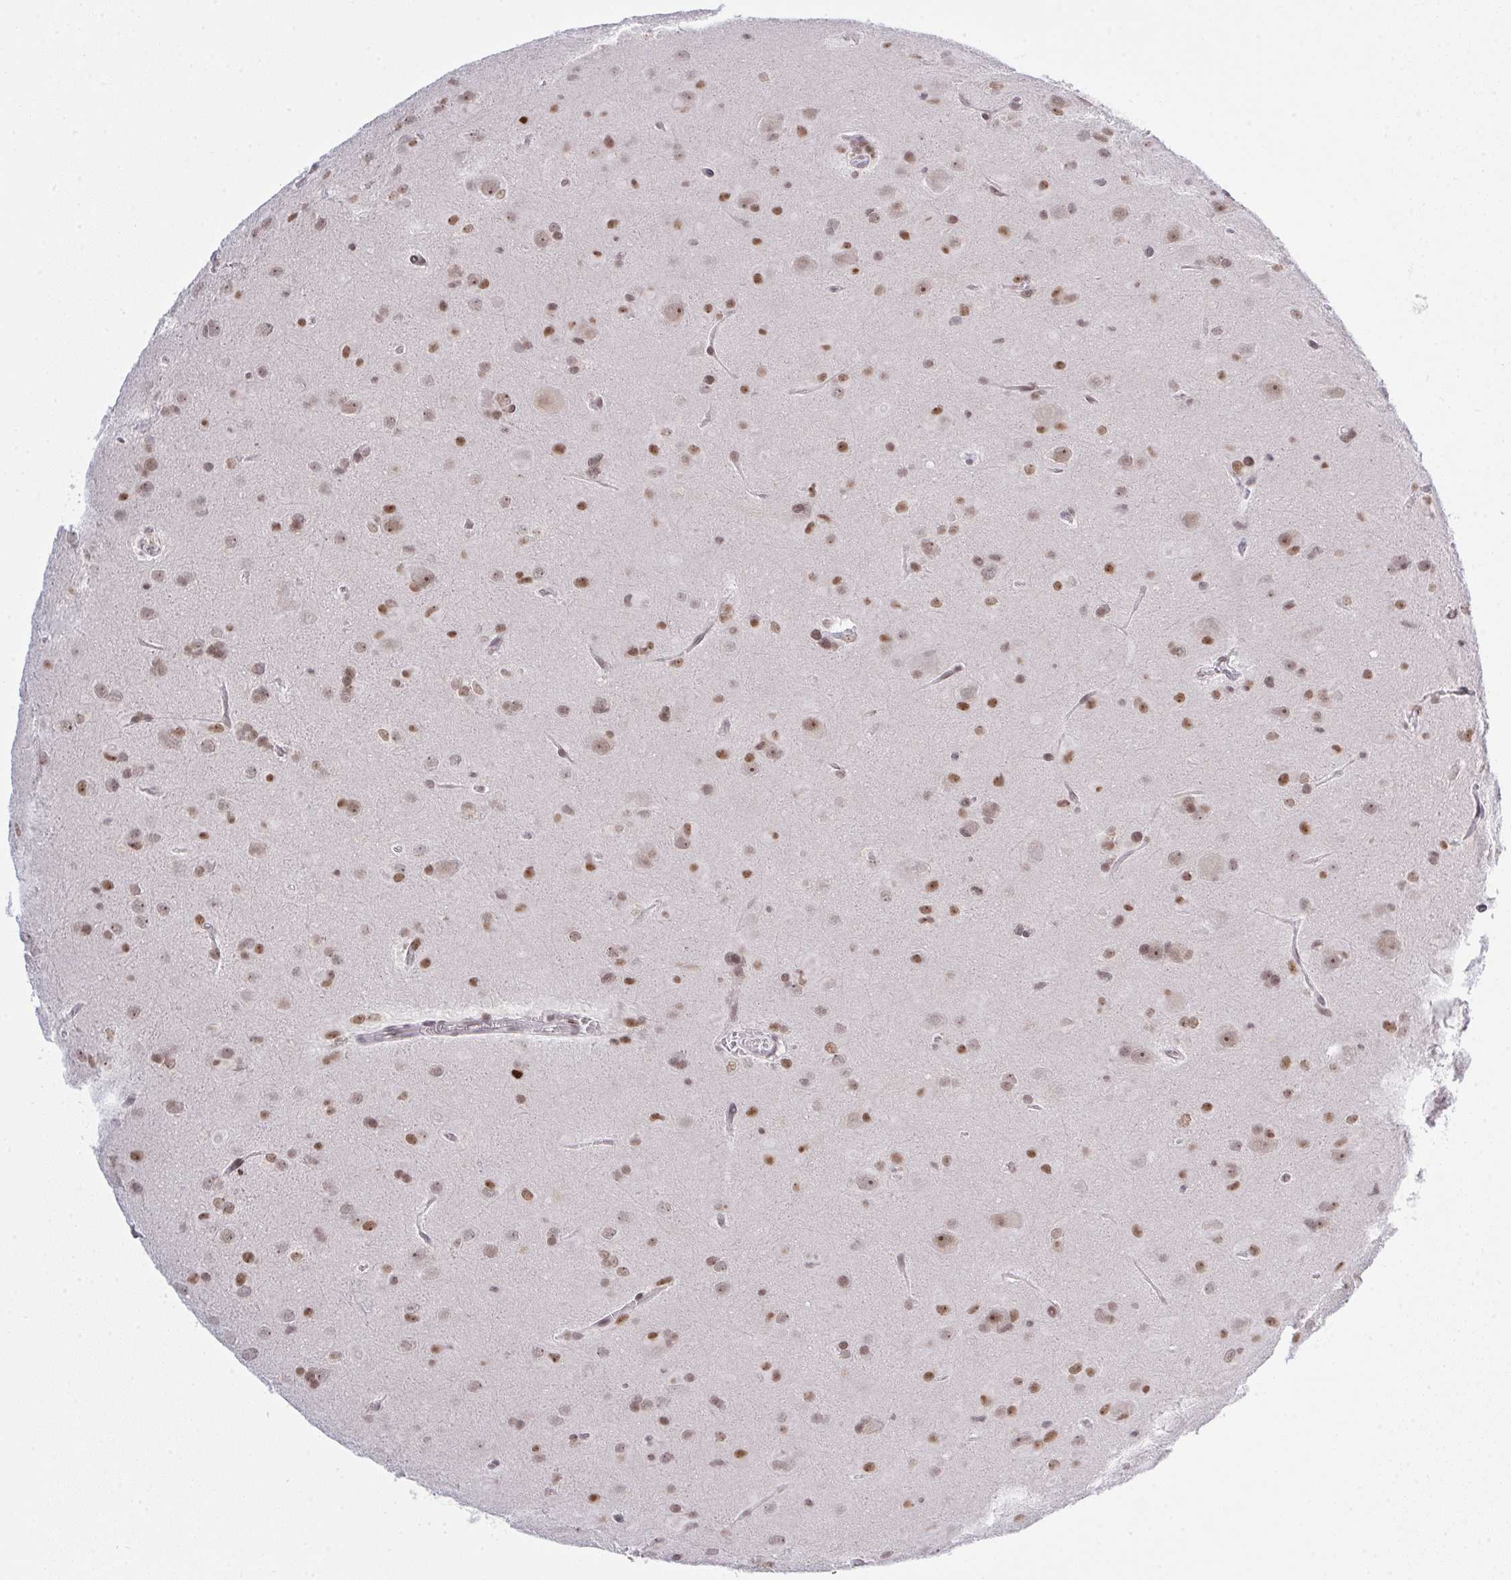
{"staining": {"intensity": "weak", "quantity": ">75%", "location": "nuclear"}, "tissue": "glioma", "cell_type": "Tumor cells", "image_type": "cancer", "snomed": [{"axis": "morphology", "description": "Glioma, malignant, Low grade"}, {"axis": "topography", "description": "Brain"}], "caption": "An image of malignant glioma (low-grade) stained for a protein shows weak nuclear brown staining in tumor cells.", "gene": "RFC4", "patient": {"sex": "male", "age": 58}}